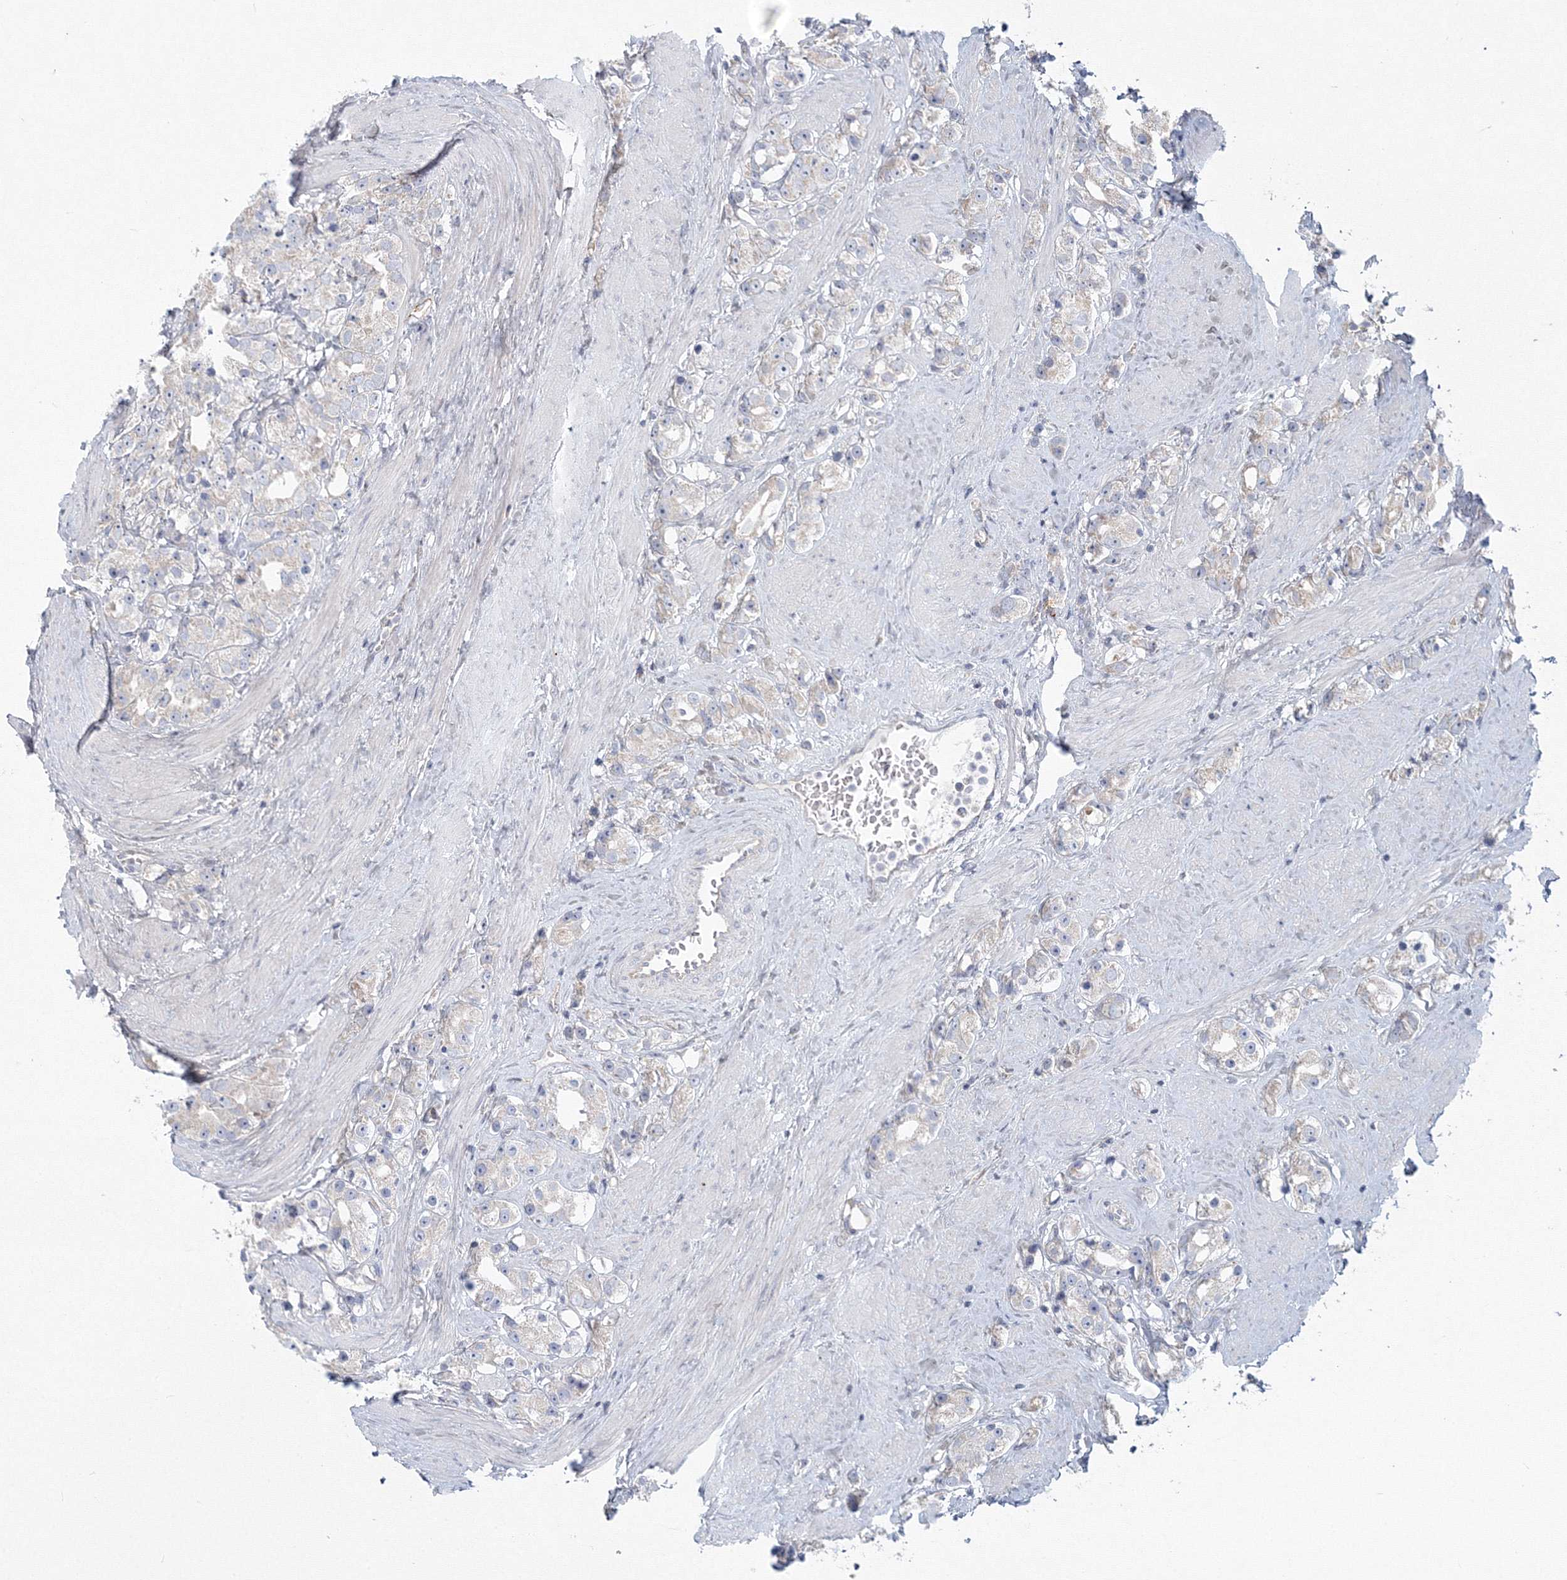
{"staining": {"intensity": "weak", "quantity": "<25%", "location": "cytoplasmic/membranous"}, "tissue": "prostate cancer", "cell_type": "Tumor cells", "image_type": "cancer", "snomed": [{"axis": "morphology", "description": "Adenocarcinoma, NOS"}, {"axis": "topography", "description": "Prostate"}], "caption": "Tumor cells show no significant protein expression in adenocarcinoma (prostate).", "gene": "WDR49", "patient": {"sex": "male", "age": 79}}